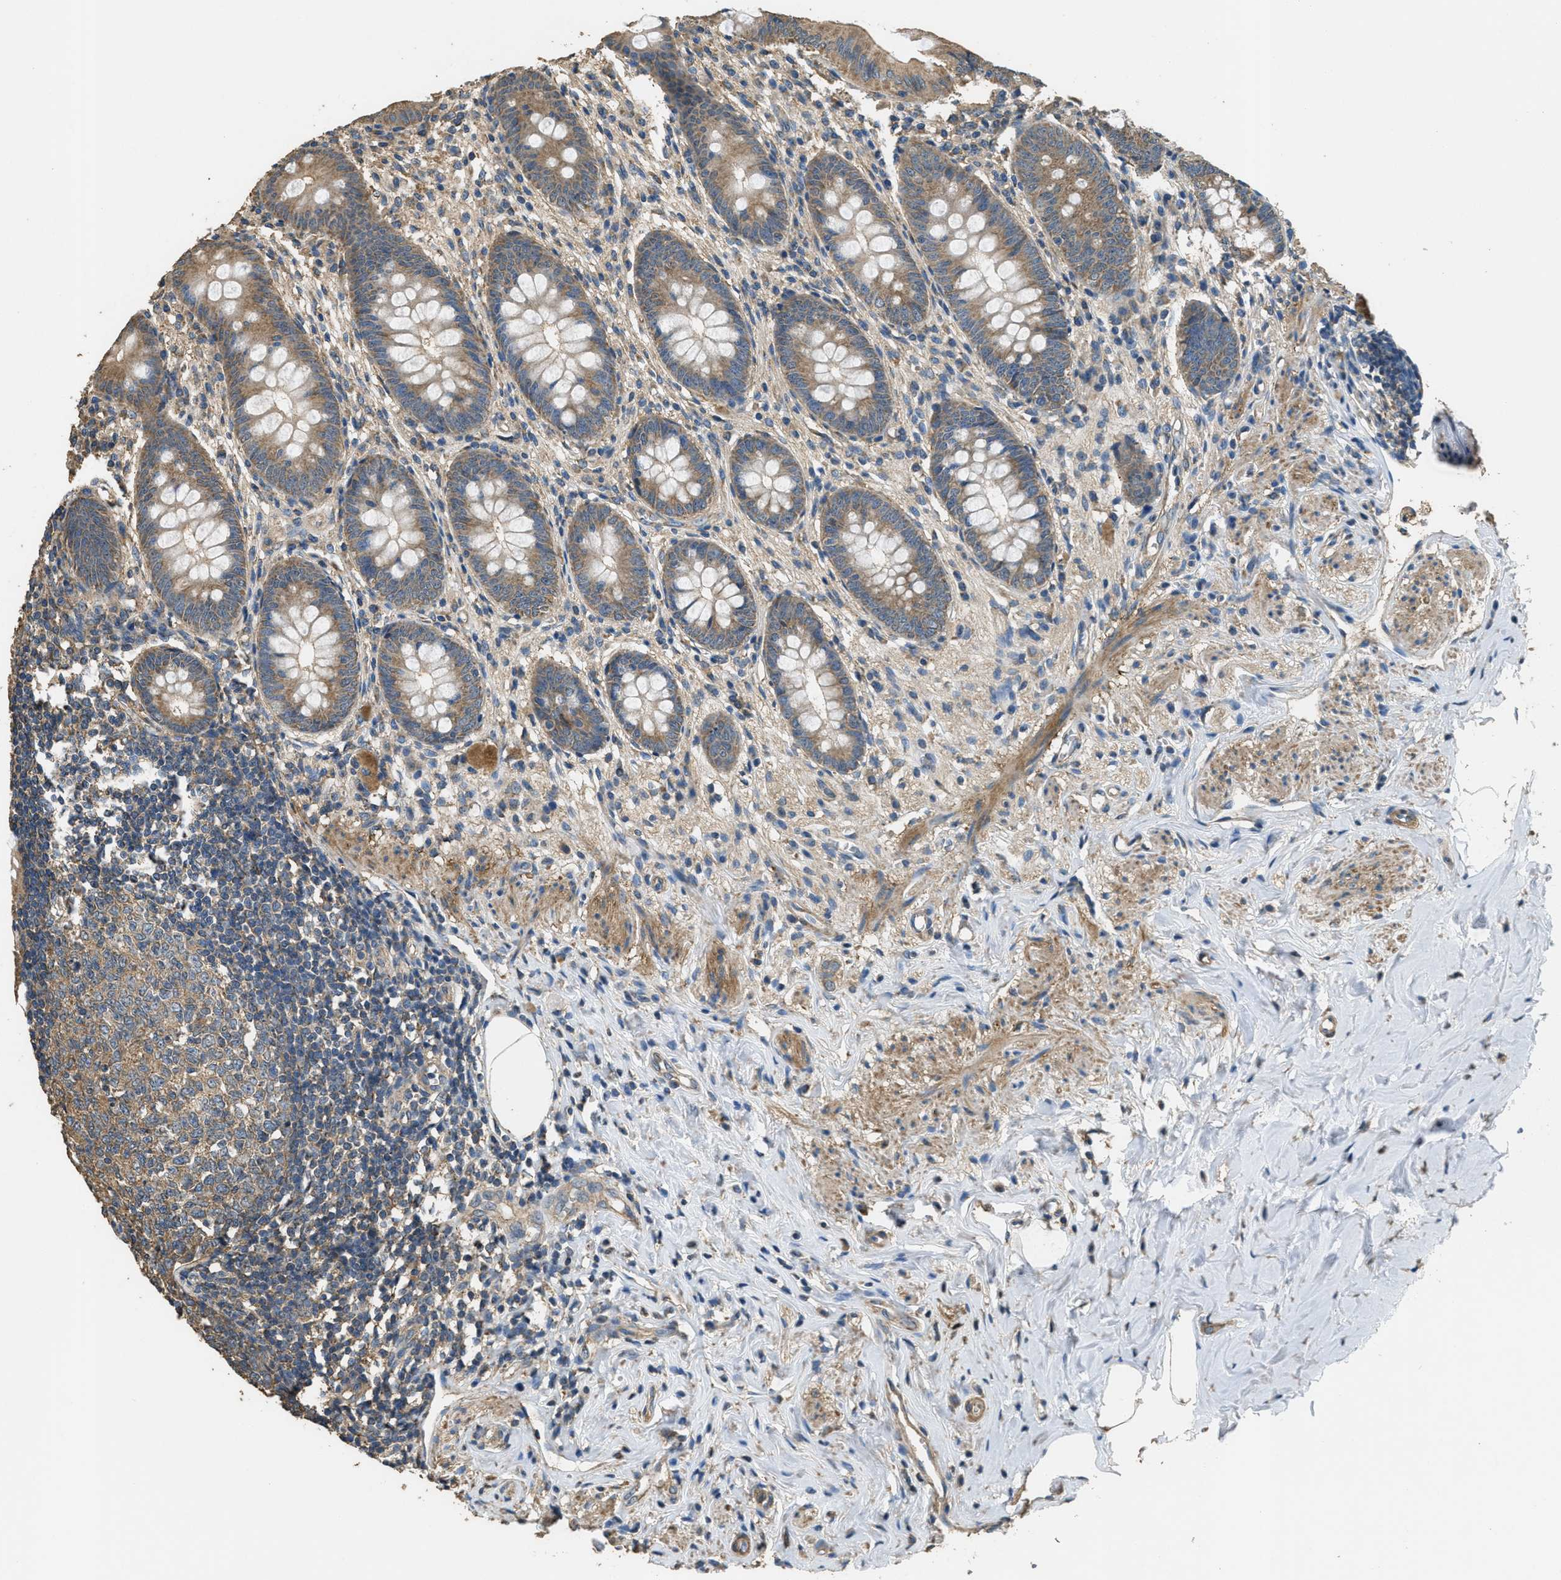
{"staining": {"intensity": "moderate", "quantity": ">75%", "location": "cytoplasmic/membranous"}, "tissue": "appendix", "cell_type": "Glandular cells", "image_type": "normal", "snomed": [{"axis": "morphology", "description": "Normal tissue, NOS"}, {"axis": "topography", "description": "Appendix"}], "caption": "Glandular cells show medium levels of moderate cytoplasmic/membranous expression in about >75% of cells in benign appendix. (Stains: DAB in brown, nuclei in blue, Microscopy: brightfield microscopy at high magnification).", "gene": "THBS2", "patient": {"sex": "male", "age": 56}}